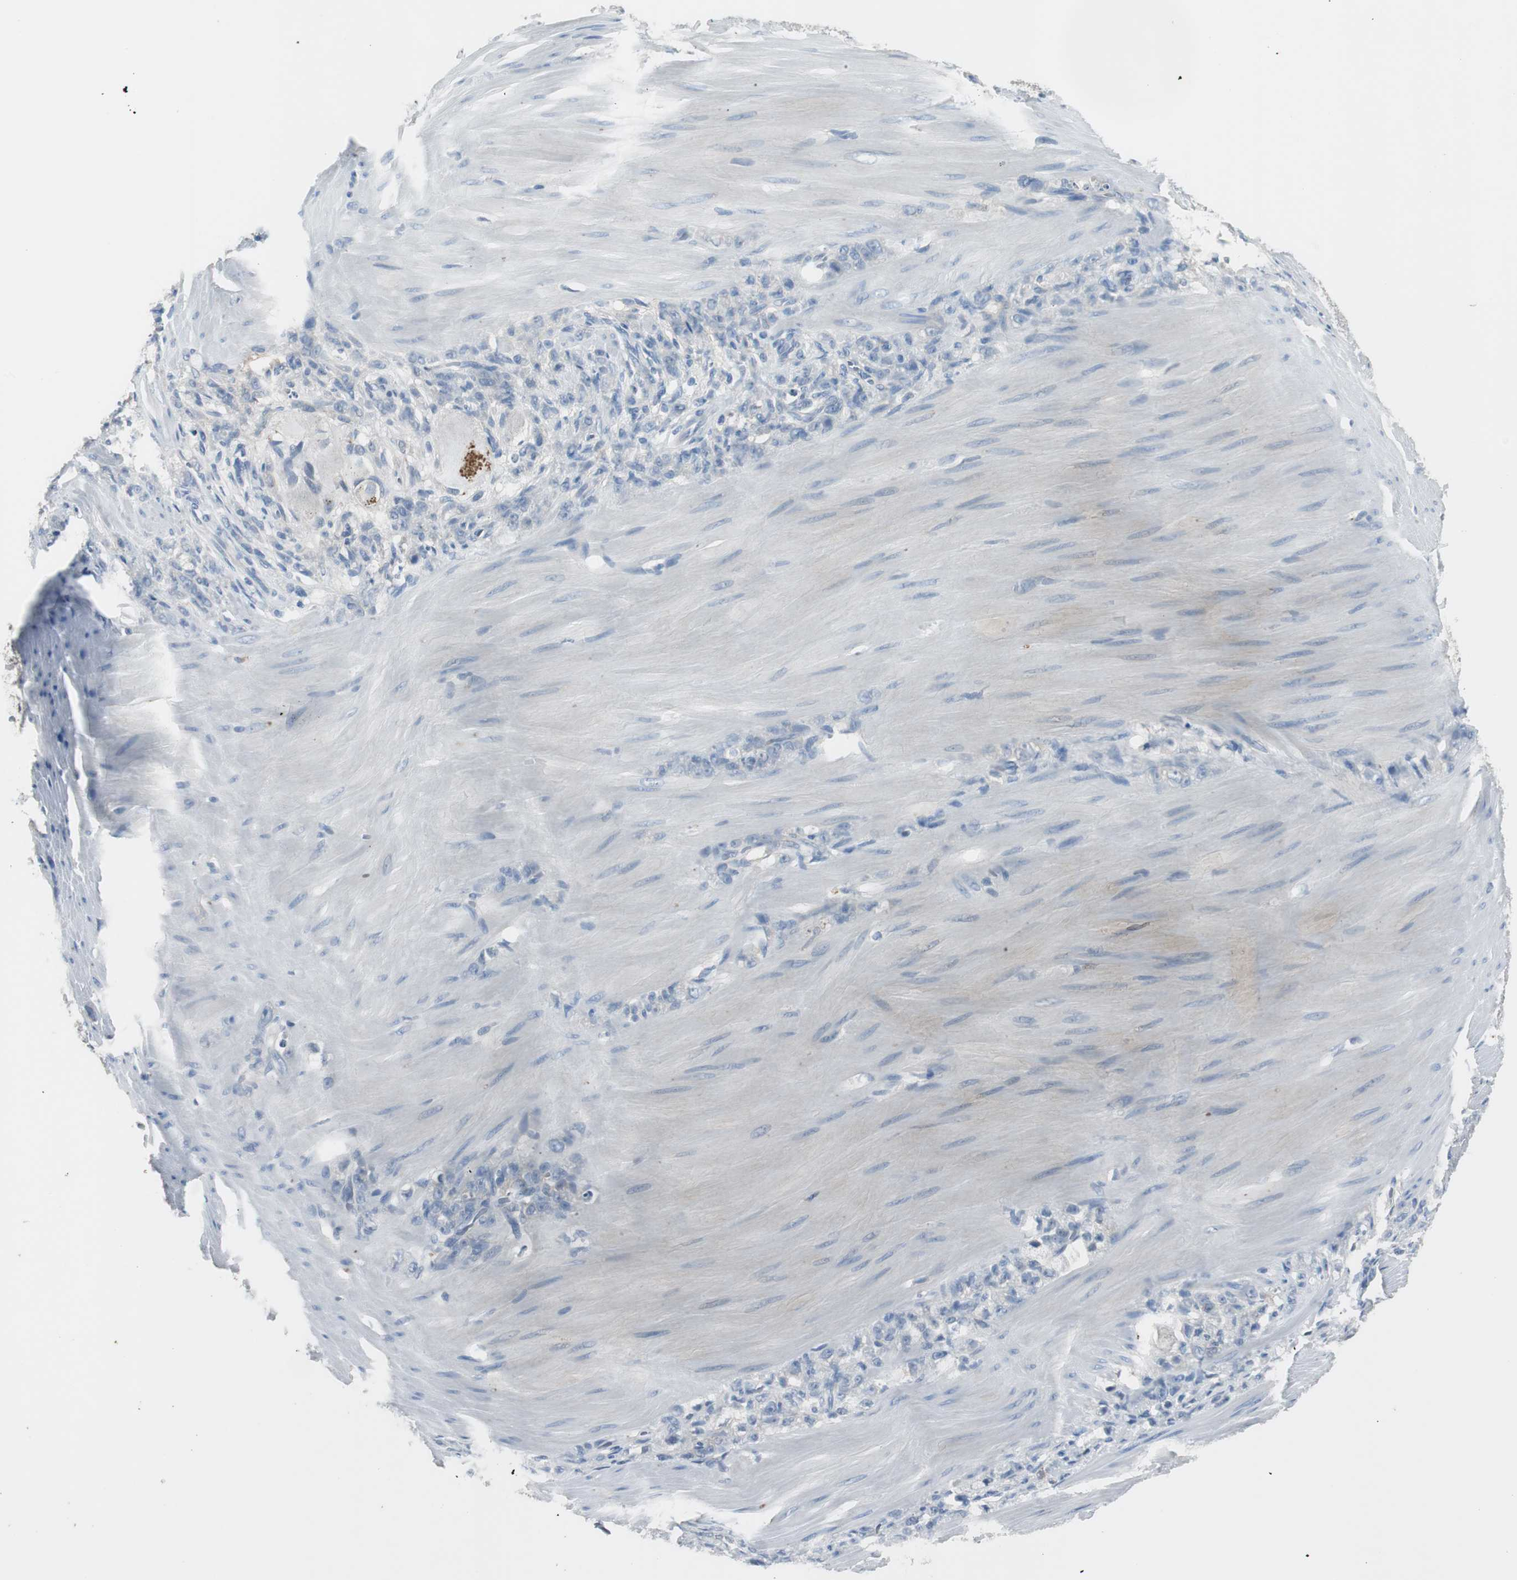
{"staining": {"intensity": "negative", "quantity": "none", "location": "none"}, "tissue": "stomach cancer", "cell_type": "Tumor cells", "image_type": "cancer", "snomed": [{"axis": "morphology", "description": "Adenocarcinoma, NOS"}, {"axis": "topography", "description": "Stomach"}], "caption": "Image shows no protein staining in tumor cells of stomach cancer (adenocarcinoma) tissue. (DAB (3,3'-diaminobenzidine) immunohistochemistry (IHC) visualized using brightfield microscopy, high magnification).", "gene": "SERPINF1", "patient": {"sex": "male", "age": 82}}